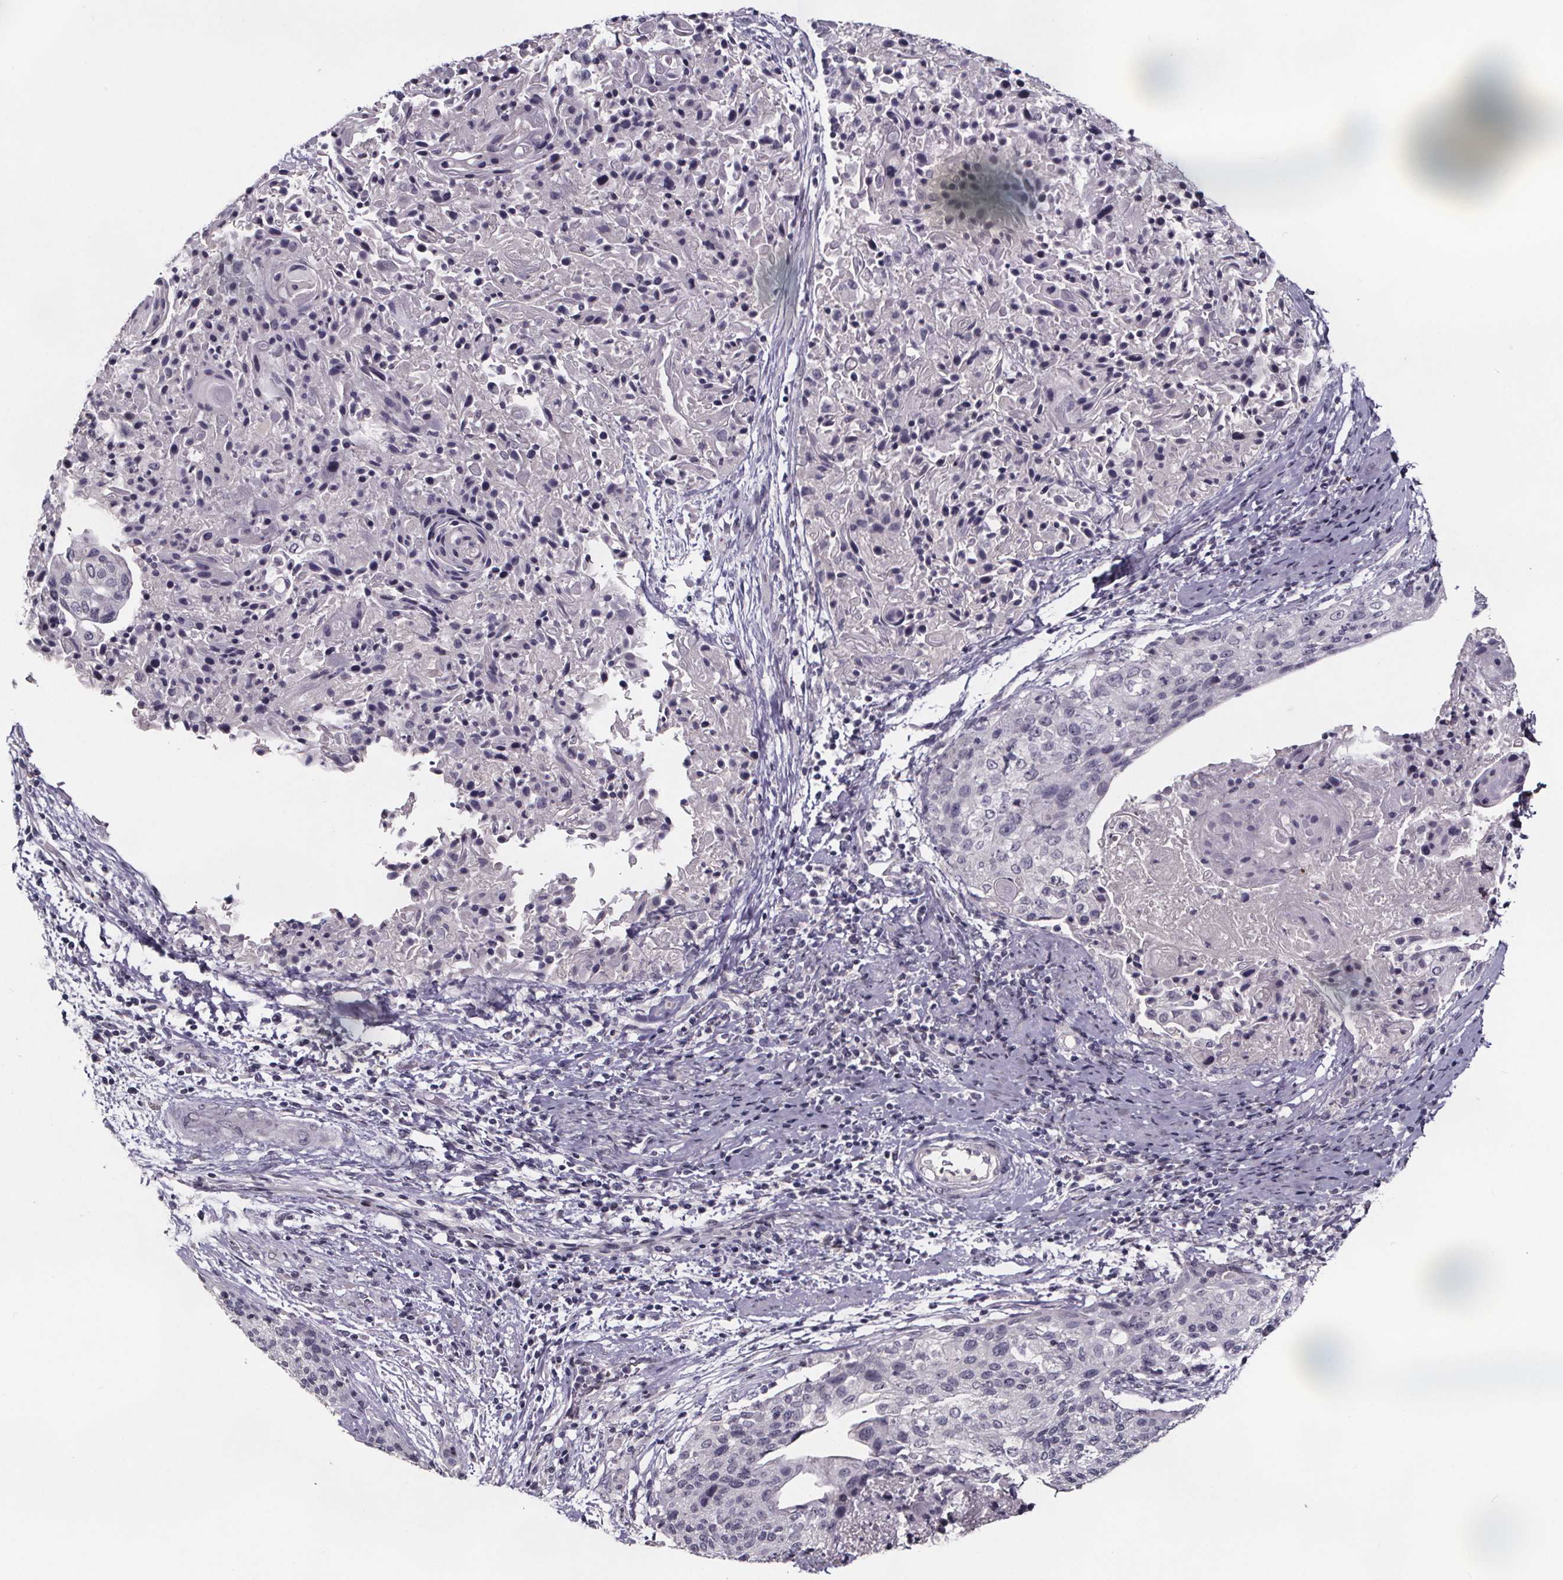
{"staining": {"intensity": "negative", "quantity": "none", "location": "none"}, "tissue": "cervical cancer", "cell_type": "Tumor cells", "image_type": "cancer", "snomed": [{"axis": "morphology", "description": "Squamous cell carcinoma, NOS"}, {"axis": "topography", "description": "Cervix"}], "caption": "Tumor cells show no significant positivity in cervical squamous cell carcinoma. (DAB (3,3'-diaminobenzidine) IHC visualized using brightfield microscopy, high magnification).", "gene": "AR", "patient": {"sex": "female", "age": 31}}